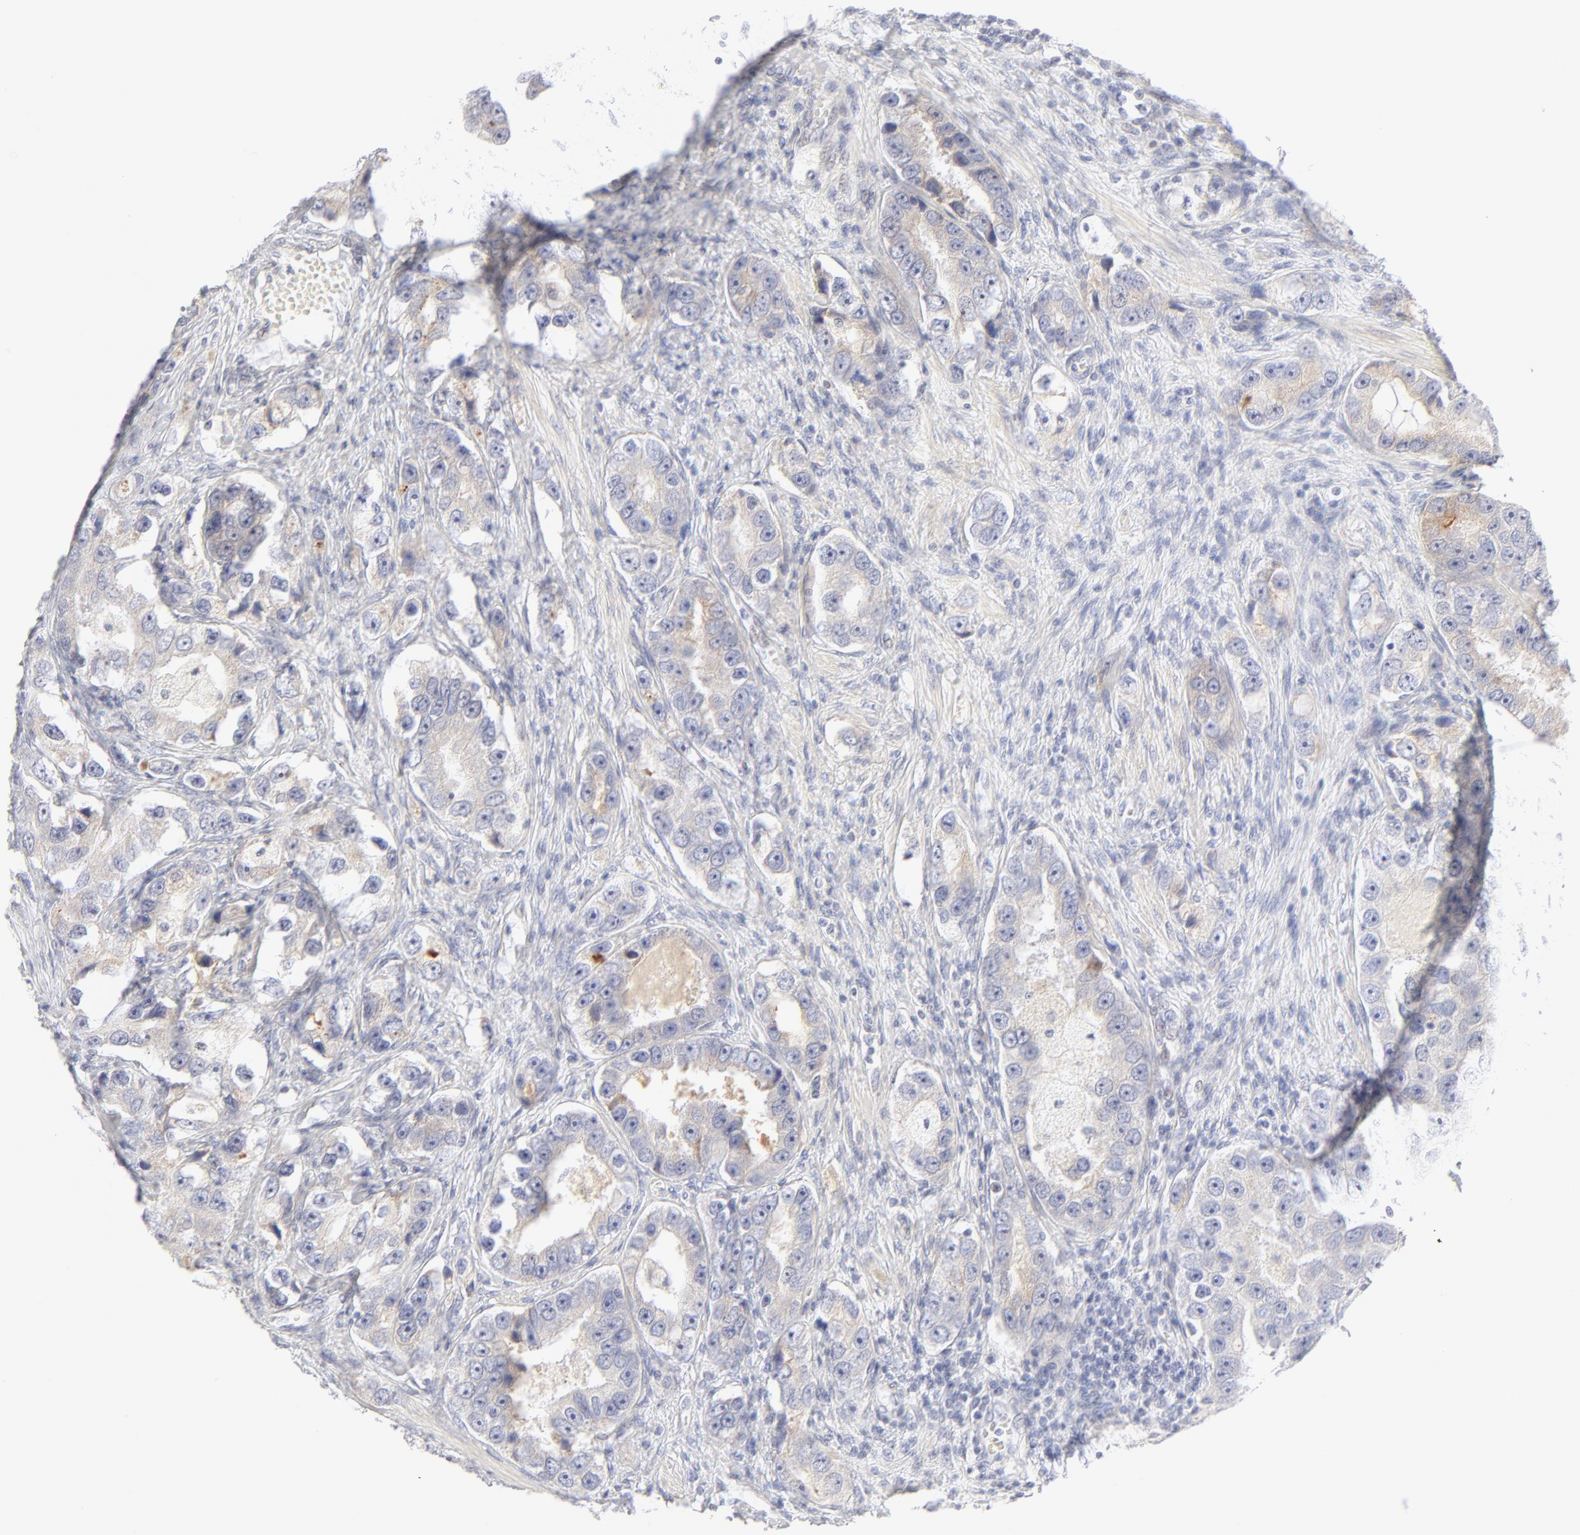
{"staining": {"intensity": "weak", "quantity": "<25%", "location": "cytoplasmic/membranous"}, "tissue": "prostate cancer", "cell_type": "Tumor cells", "image_type": "cancer", "snomed": [{"axis": "morphology", "description": "Adenocarcinoma, High grade"}, {"axis": "topography", "description": "Prostate"}], "caption": "The immunohistochemistry (IHC) histopathology image has no significant positivity in tumor cells of prostate cancer (adenocarcinoma (high-grade)) tissue. (DAB immunohistochemistry (IHC) visualized using brightfield microscopy, high magnification).", "gene": "NPNT", "patient": {"sex": "male", "age": 63}}